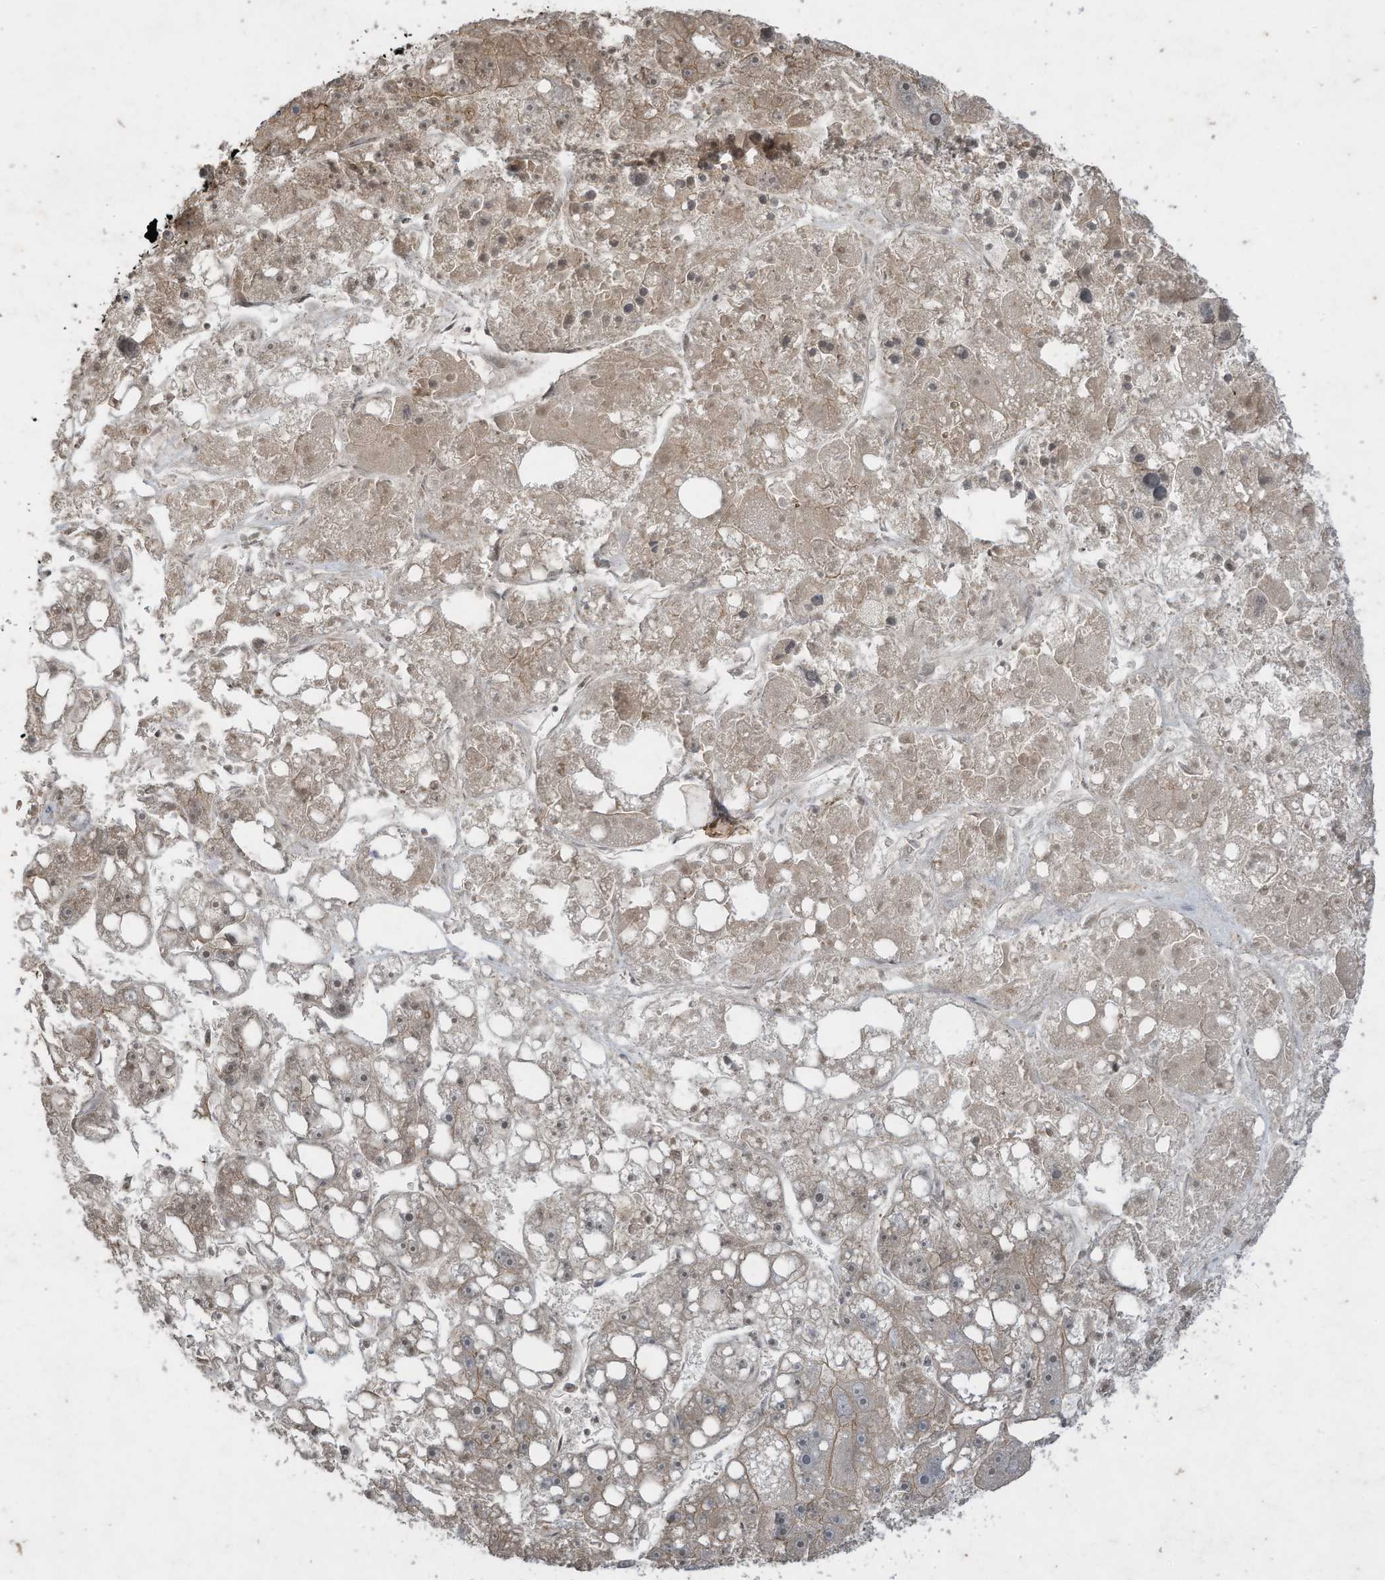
{"staining": {"intensity": "weak", "quantity": "25%-75%", "location": "cytoplasmic/membranous"}, "tissue": "liver cancer", "cell_type": "Tumor cells", "image_type": "cancer", "snomed": [{"axis": "morphology", "description": "Carcinoma, Hepatocellular, NOS"}, {"axis": "topography", "description": "Liver"}], "caption": "Immunohistochemical staining of liver cancer (hepatocellular carcinoma) displays low levels of weak cytoplasmic/membranous positivity in approximately 25%-75% of tumor cells.", "gene": "MATN2", "patient": {"sex": "female", "age": 61}}